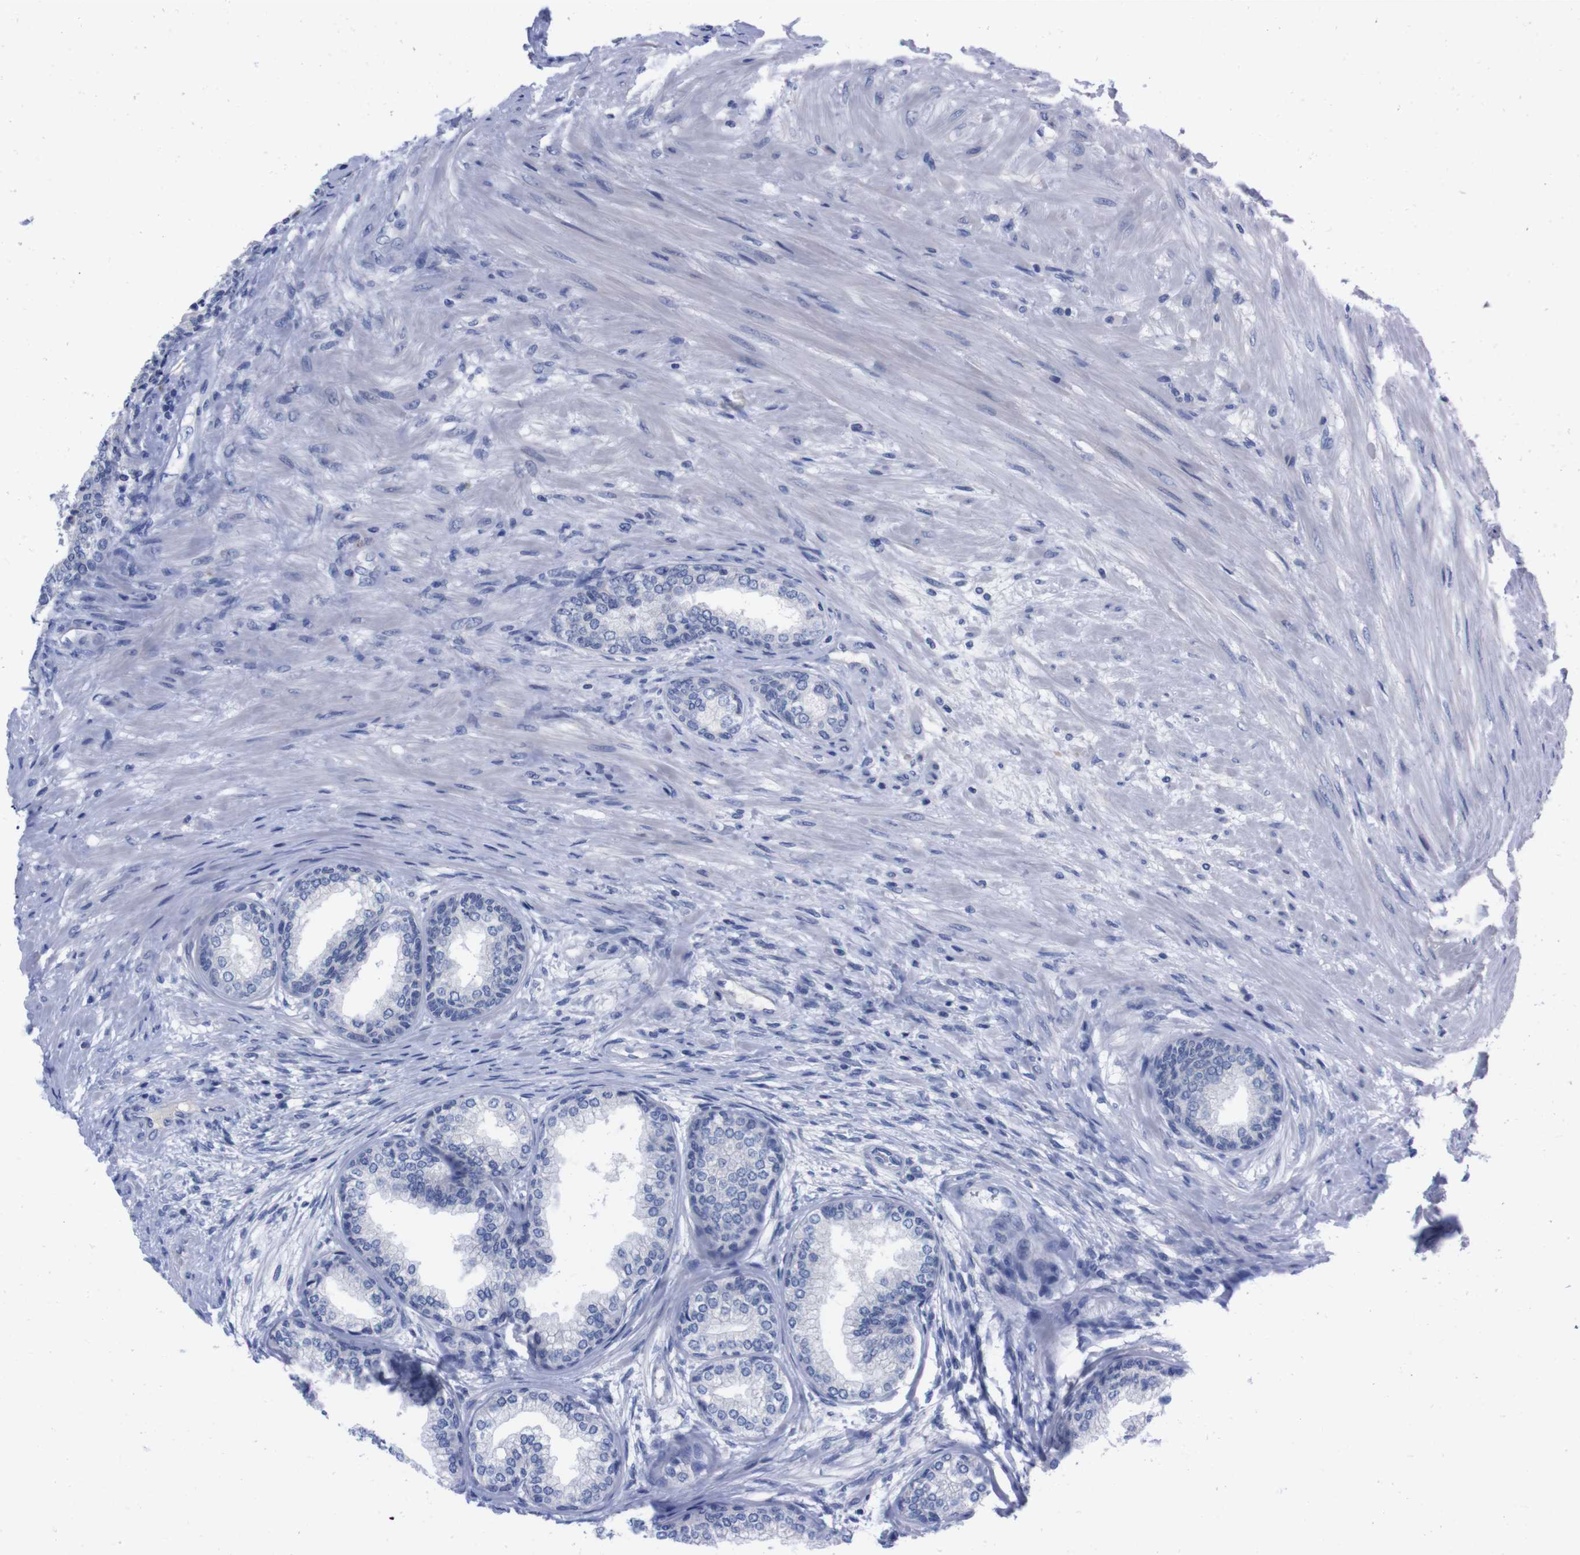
{"staining": {"intensity": "negative", "quantity": "none", "location": "none"}, "tissue": "prostate", "cell_type": "Glandular cells", "image_type": "normal", "snomed": [{"axis": "morphology", "description": "Normal tissue, NOS"}, {"axis": "topography", "description": "Prostate"}], "caption": "Histopathology image shows no protein expression in glandular cells of normal prostate. (Stains: DAB immunohistochemistry with hematoxylin counter stain, Microscopy: brightfield microscopy at high magnification).", "gene": "FAM210A", "patient": {"sex": "male", "age": 76}}